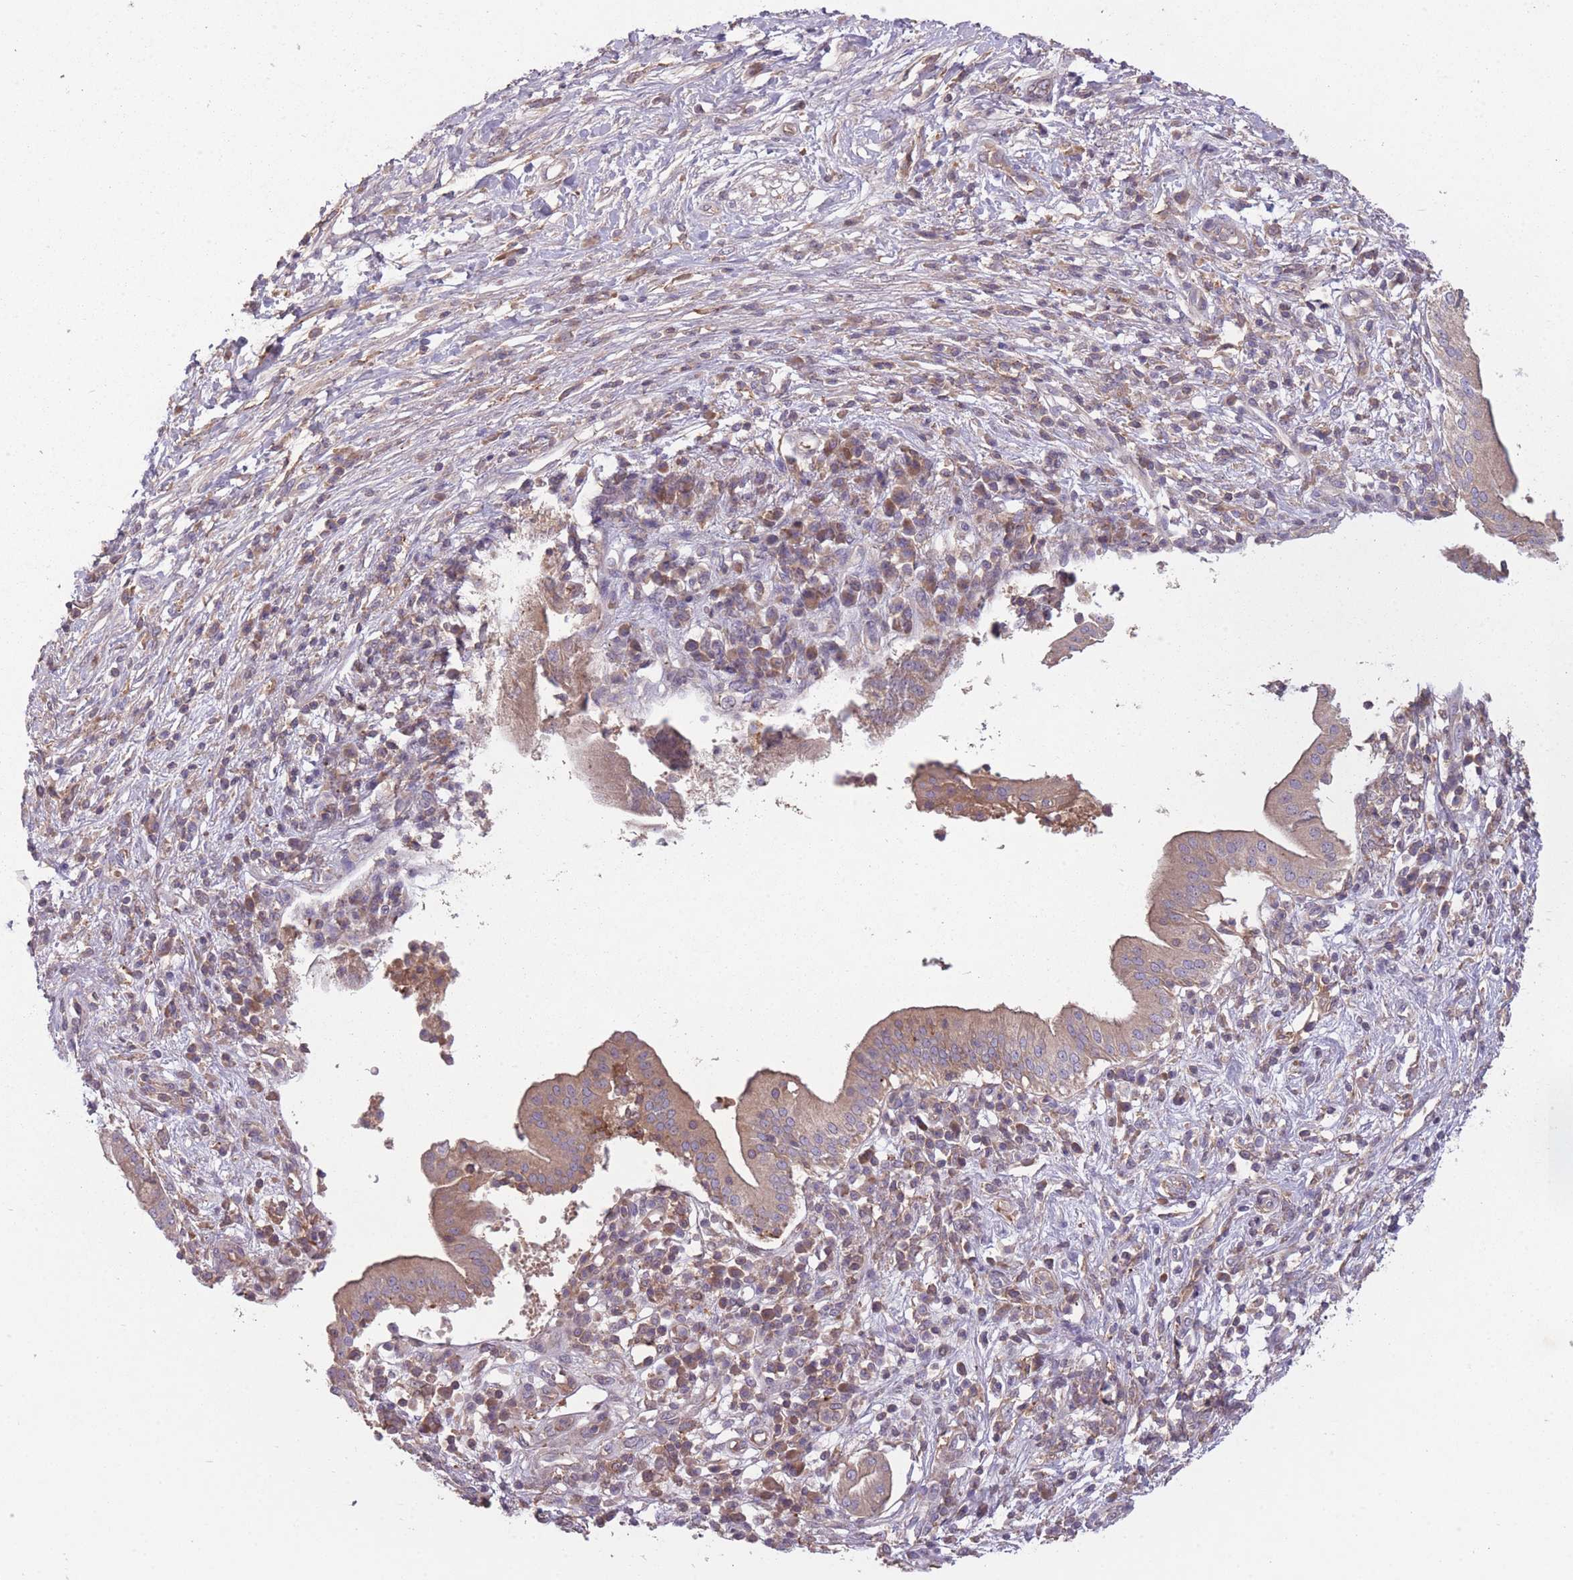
{"staining": {"intensity": "weak", "quantity": ">75%", "location": "cytoplasmic/membranous"}, "tissue": "pancreatic cancer", "cell_type": "Tumor cells", "image_type": "cancer", "snomed": [{"axis": "morphology", "description": "Adenocarcinoma, NOS"}, {"axis": "topography", "description": "Pancreas"}], "caption": "Protein expression analysis of pancreatic cancer displays weak cytoplasmic/membranous expression in about >75% of tumor cells.", "gene": "OR2V2", "patient": {"sex": "male", "age": 68}}